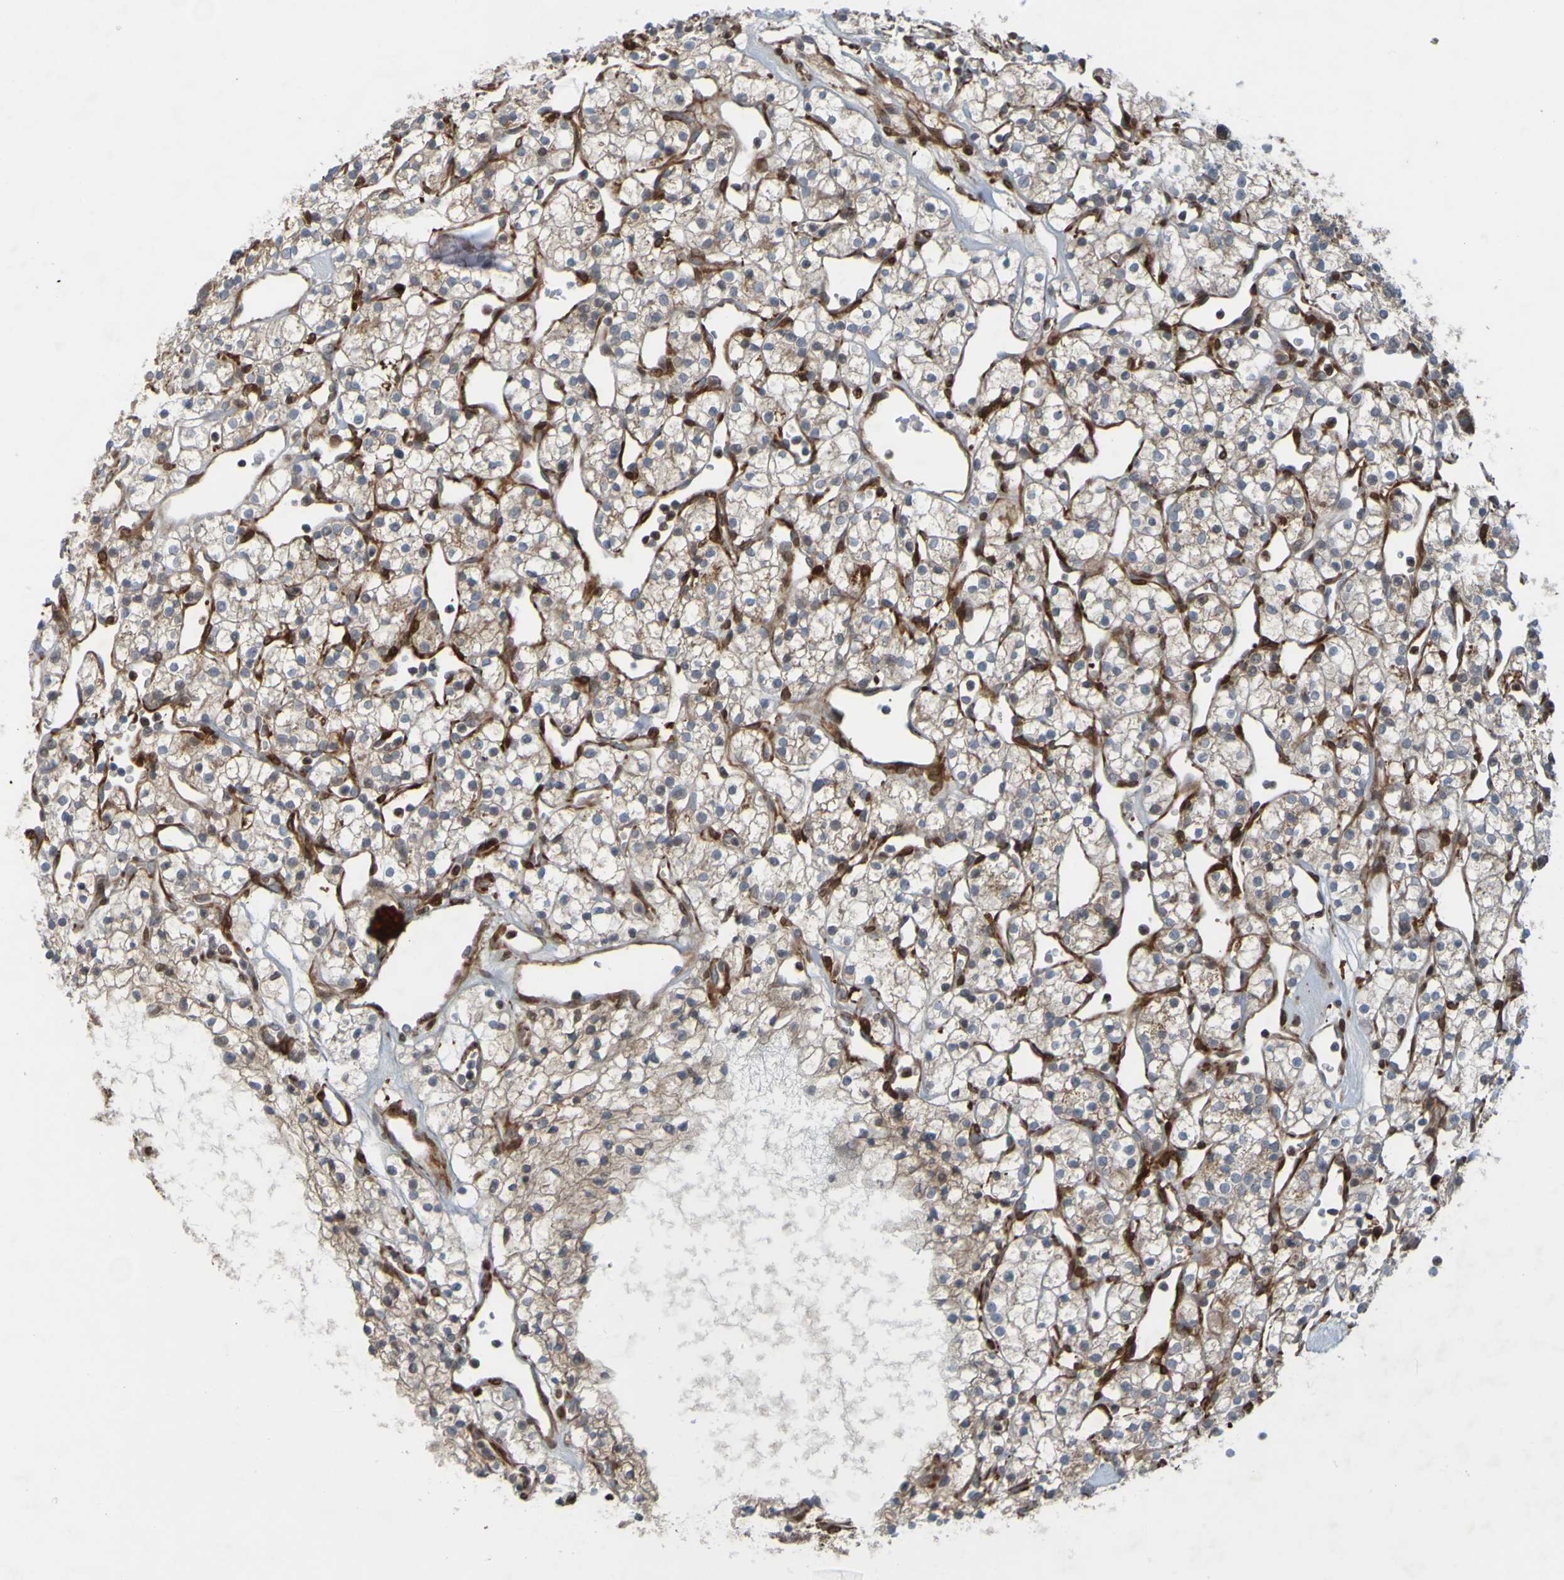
{"staining": {"intensity": "weak", "quantity": "<25%", "location": "cytoplasmic/membranous"}, "tissue": "renal cancer", "cell_type": "Tumor cells", "image_type": "cancer", "snomed": [{"axis": "morphology", "description": "Adenocarcinoma, NOS"}, {"axis": "topography", "description": "Kidney"}], "caption": "Immunohistochemistry (IHC) photomicrograph of neoplastic tissue: renal adenocarcinoma stained with DAB displays no significant protein expression in tumor cells.", "gene": "GUCY1A1", "patient": {"sex": "female", "age": 60}}